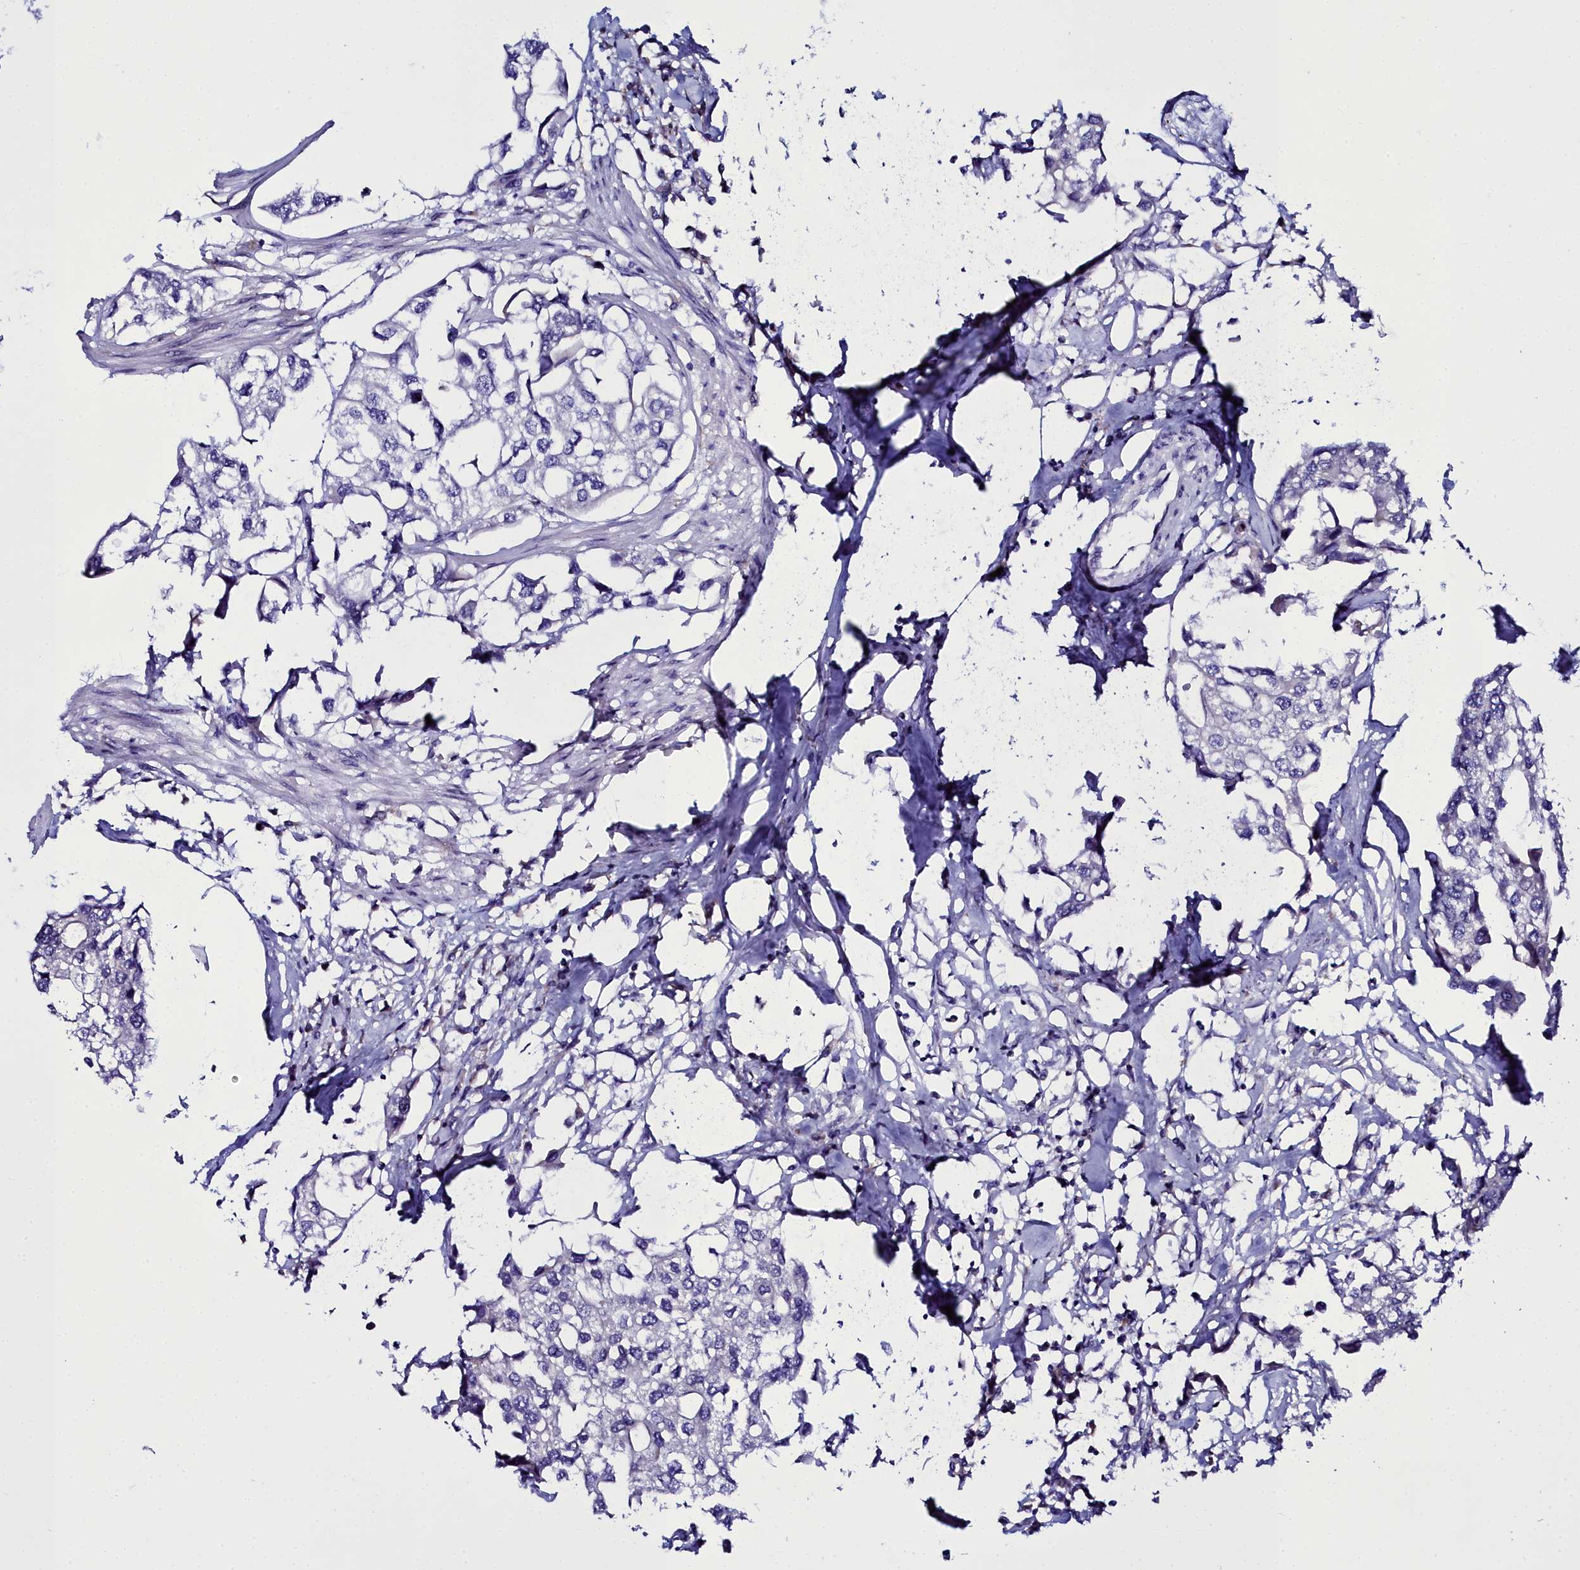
{"staining": {"intensity": "negative", "quantity": "none", "location": "none"}, "tissue": "urothelial cancer", "cell_type": "Tumor cells", "image_type": "cancer", "snomed": [{"axis": "morphology", "description": "Urothelial carcinoma, High grade"}, {"axis": "topography", "description": "Urinary bladder"}], "caption": "This histopathology image is of high-grade urothelial carcinoma stained with immunohistochemistry to label a protein in brown with the nuclei are counter-stained blue. There is no positivity in tumor cells.", "gene": "ELAPOR2", "patient": {"sex": "male", "age": 64}}